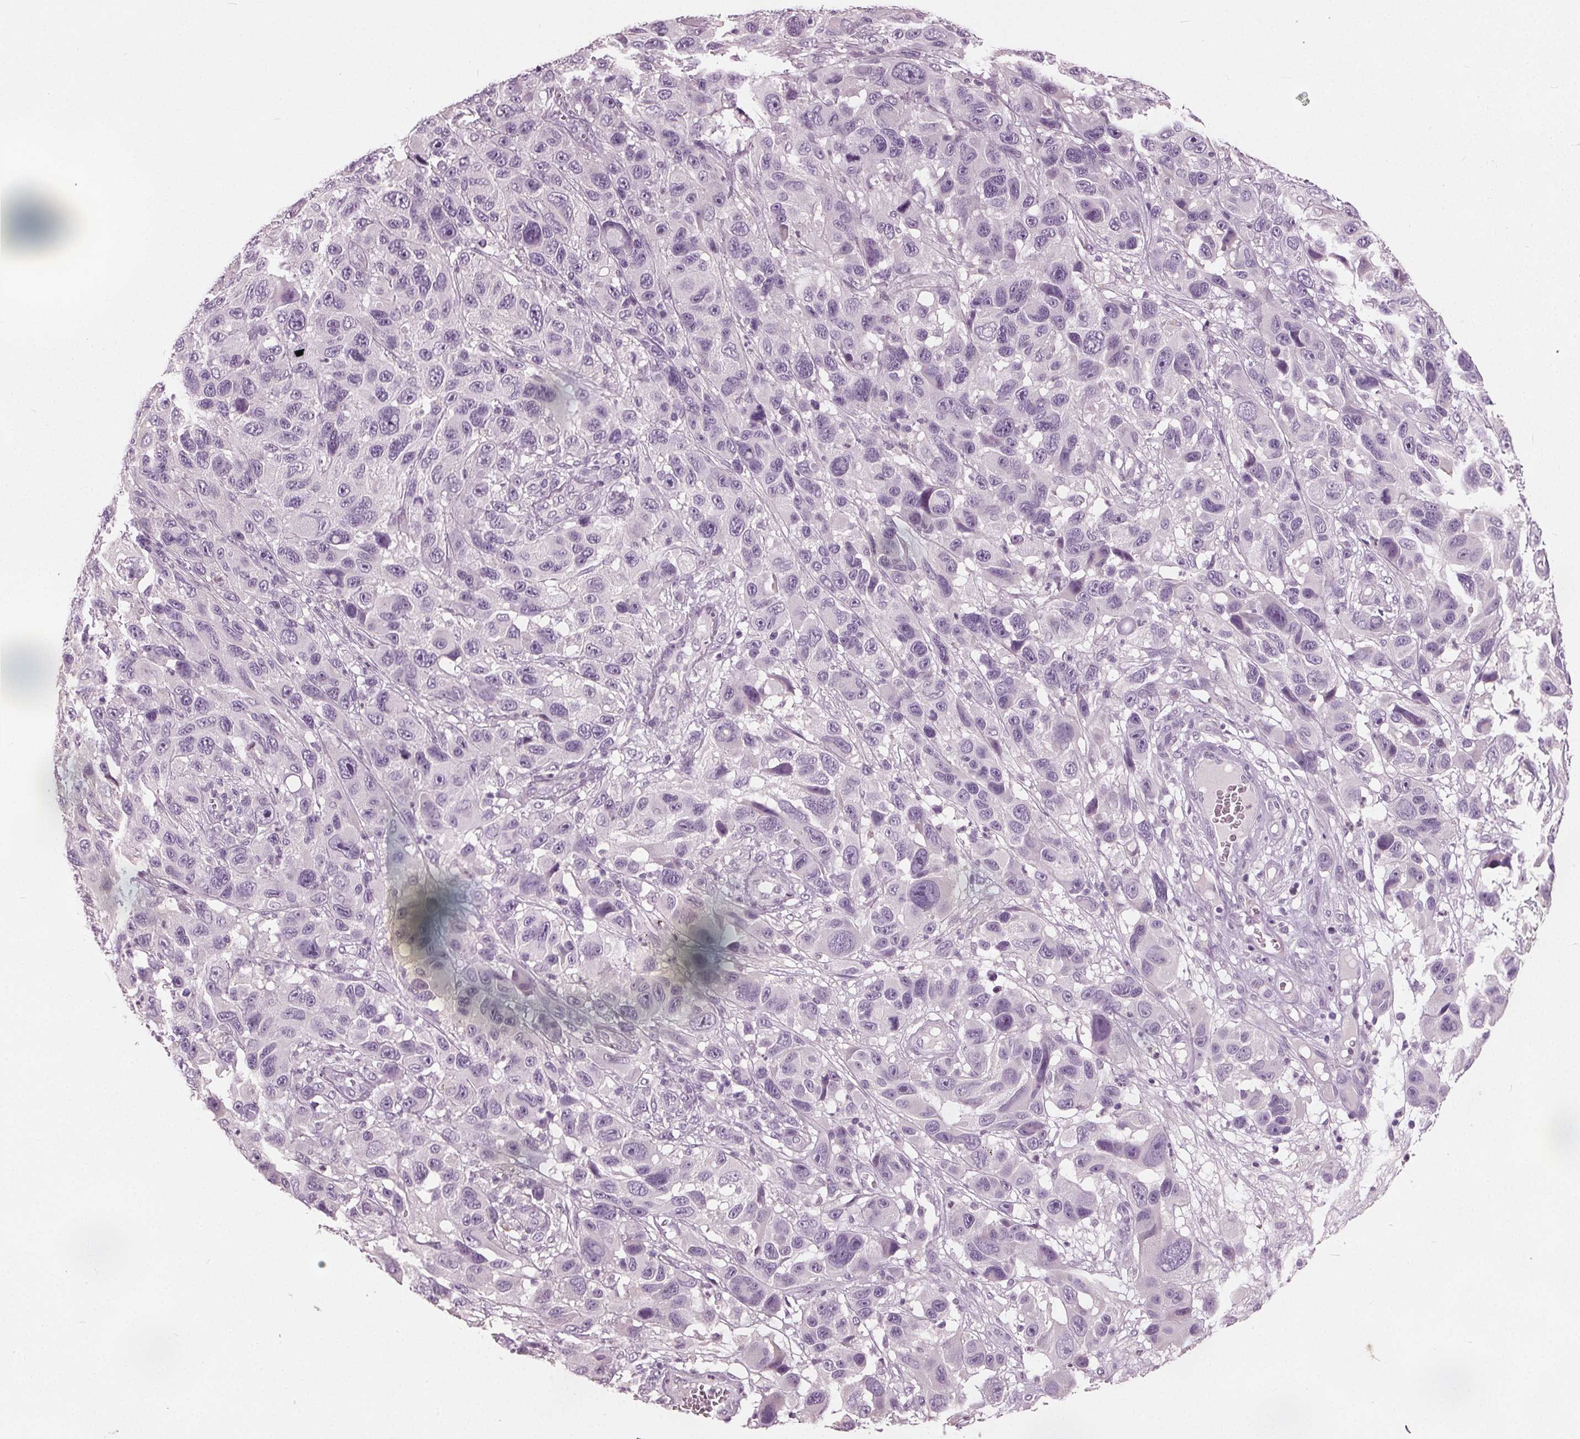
{"staining": {"intensity": "negative", "quantity": "none", "location": "none"}, "tissue": "melanoma", "cell_type": "Tumor cells", "image_type": "cancer", "snomed": [{"axis": "morphology", "description": "Malignant melanoma, NOS"}, {"axis": "topography", "description": "Skin"}], "caption": "High power microscopy image of an immunohistochemistry photomicrograph of melanoma, revealing no significant staining in tumor cells.", "gene": "TKFC", "patient": {"sex": "male", "age": 53}}